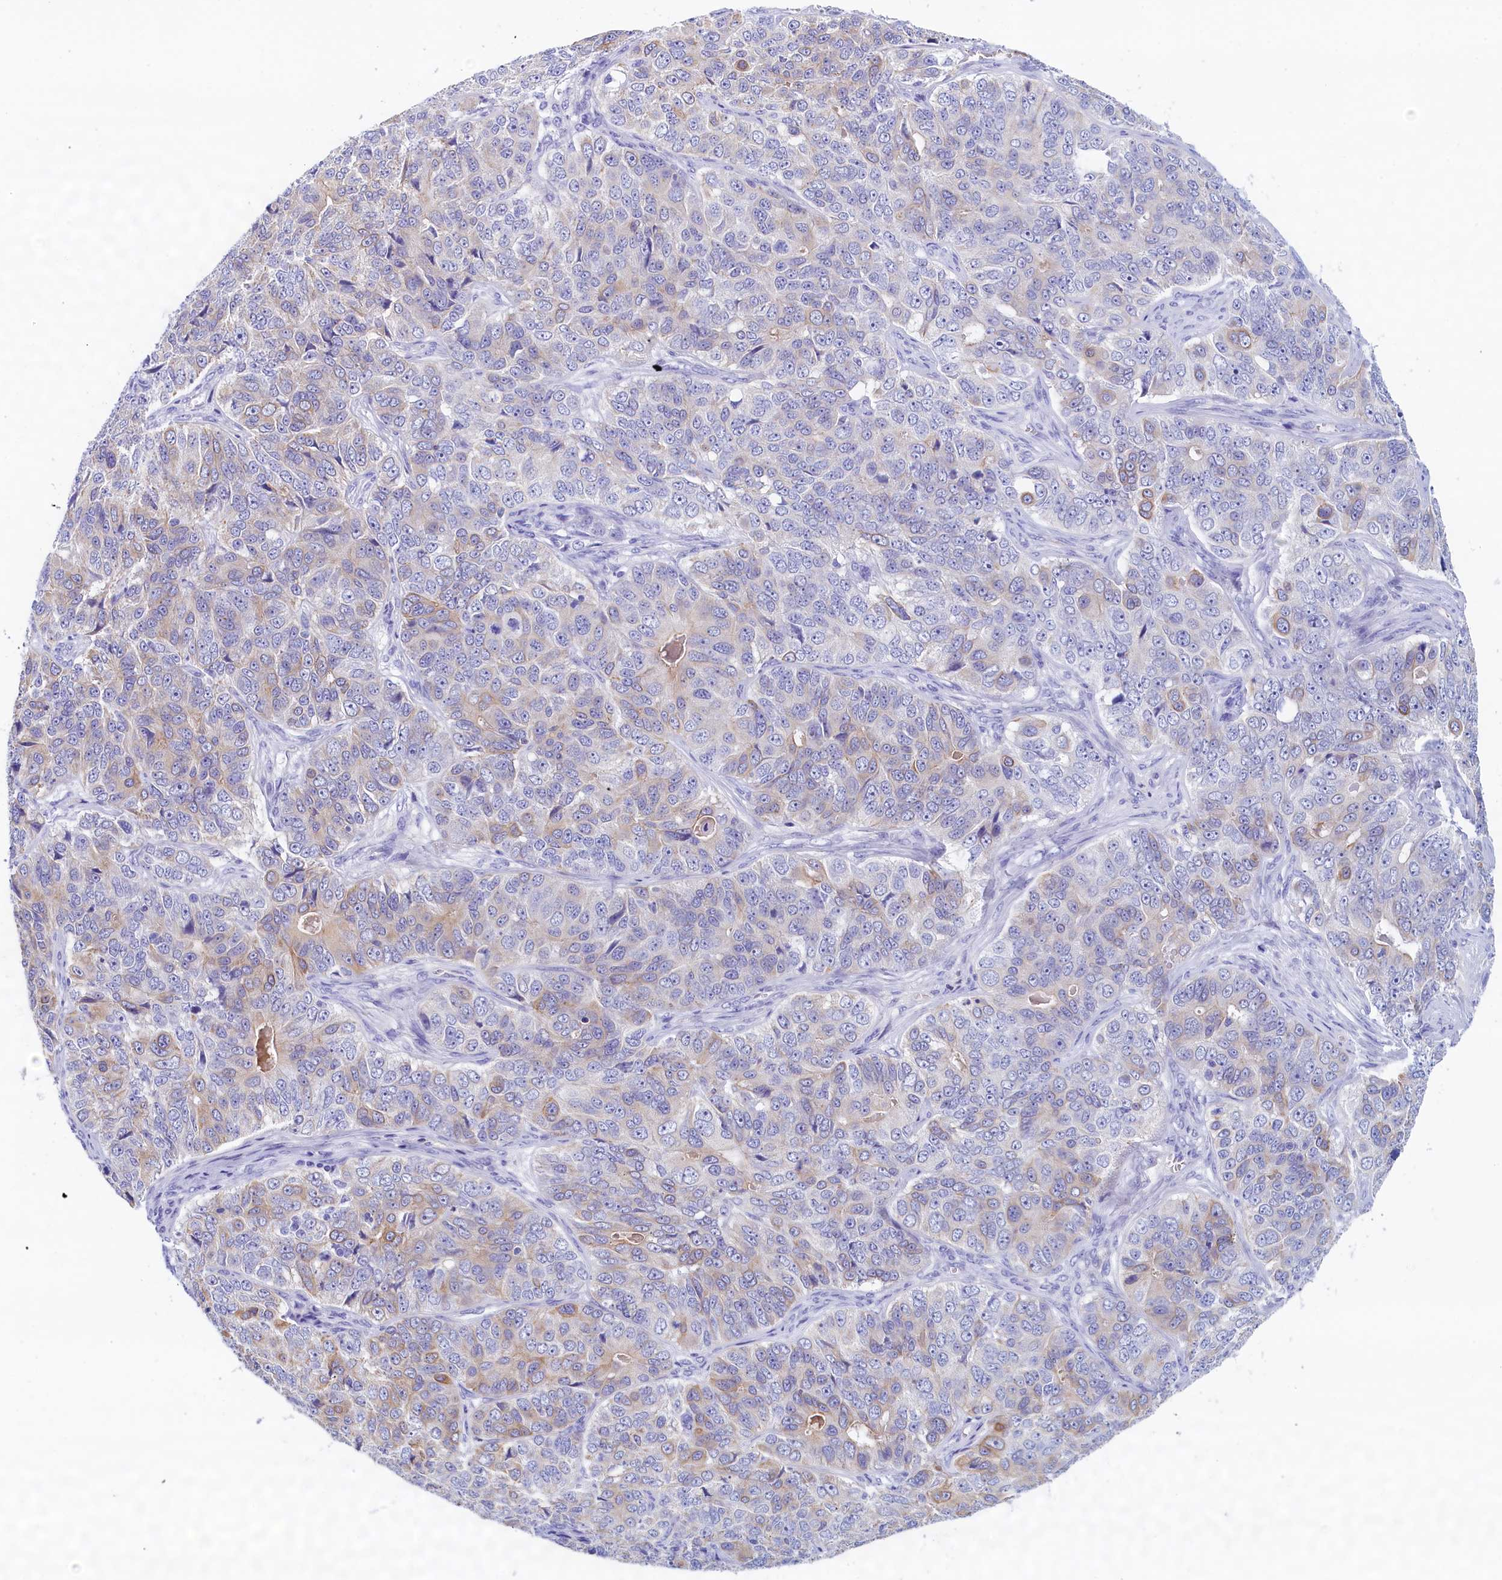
{"staining": {"intensity": "weak", "quantity": "<25%", "location": "cytoplasmic/membranous"}, "tissue": "ovarian cancer", "cell_type": "Tumor cells", "image_type": "cancer", "snomed": [{"axis": "morphology", "description": "Carcinoma, endometroid"}, {"axis": "topography", "description": "Ovary"}], "caption": "Micrograph shows no protein expression in tumor cells of ovarian cancer tissue.", "gene": "GUCA1C", "patient": {"sex": "female", "age": 51}}